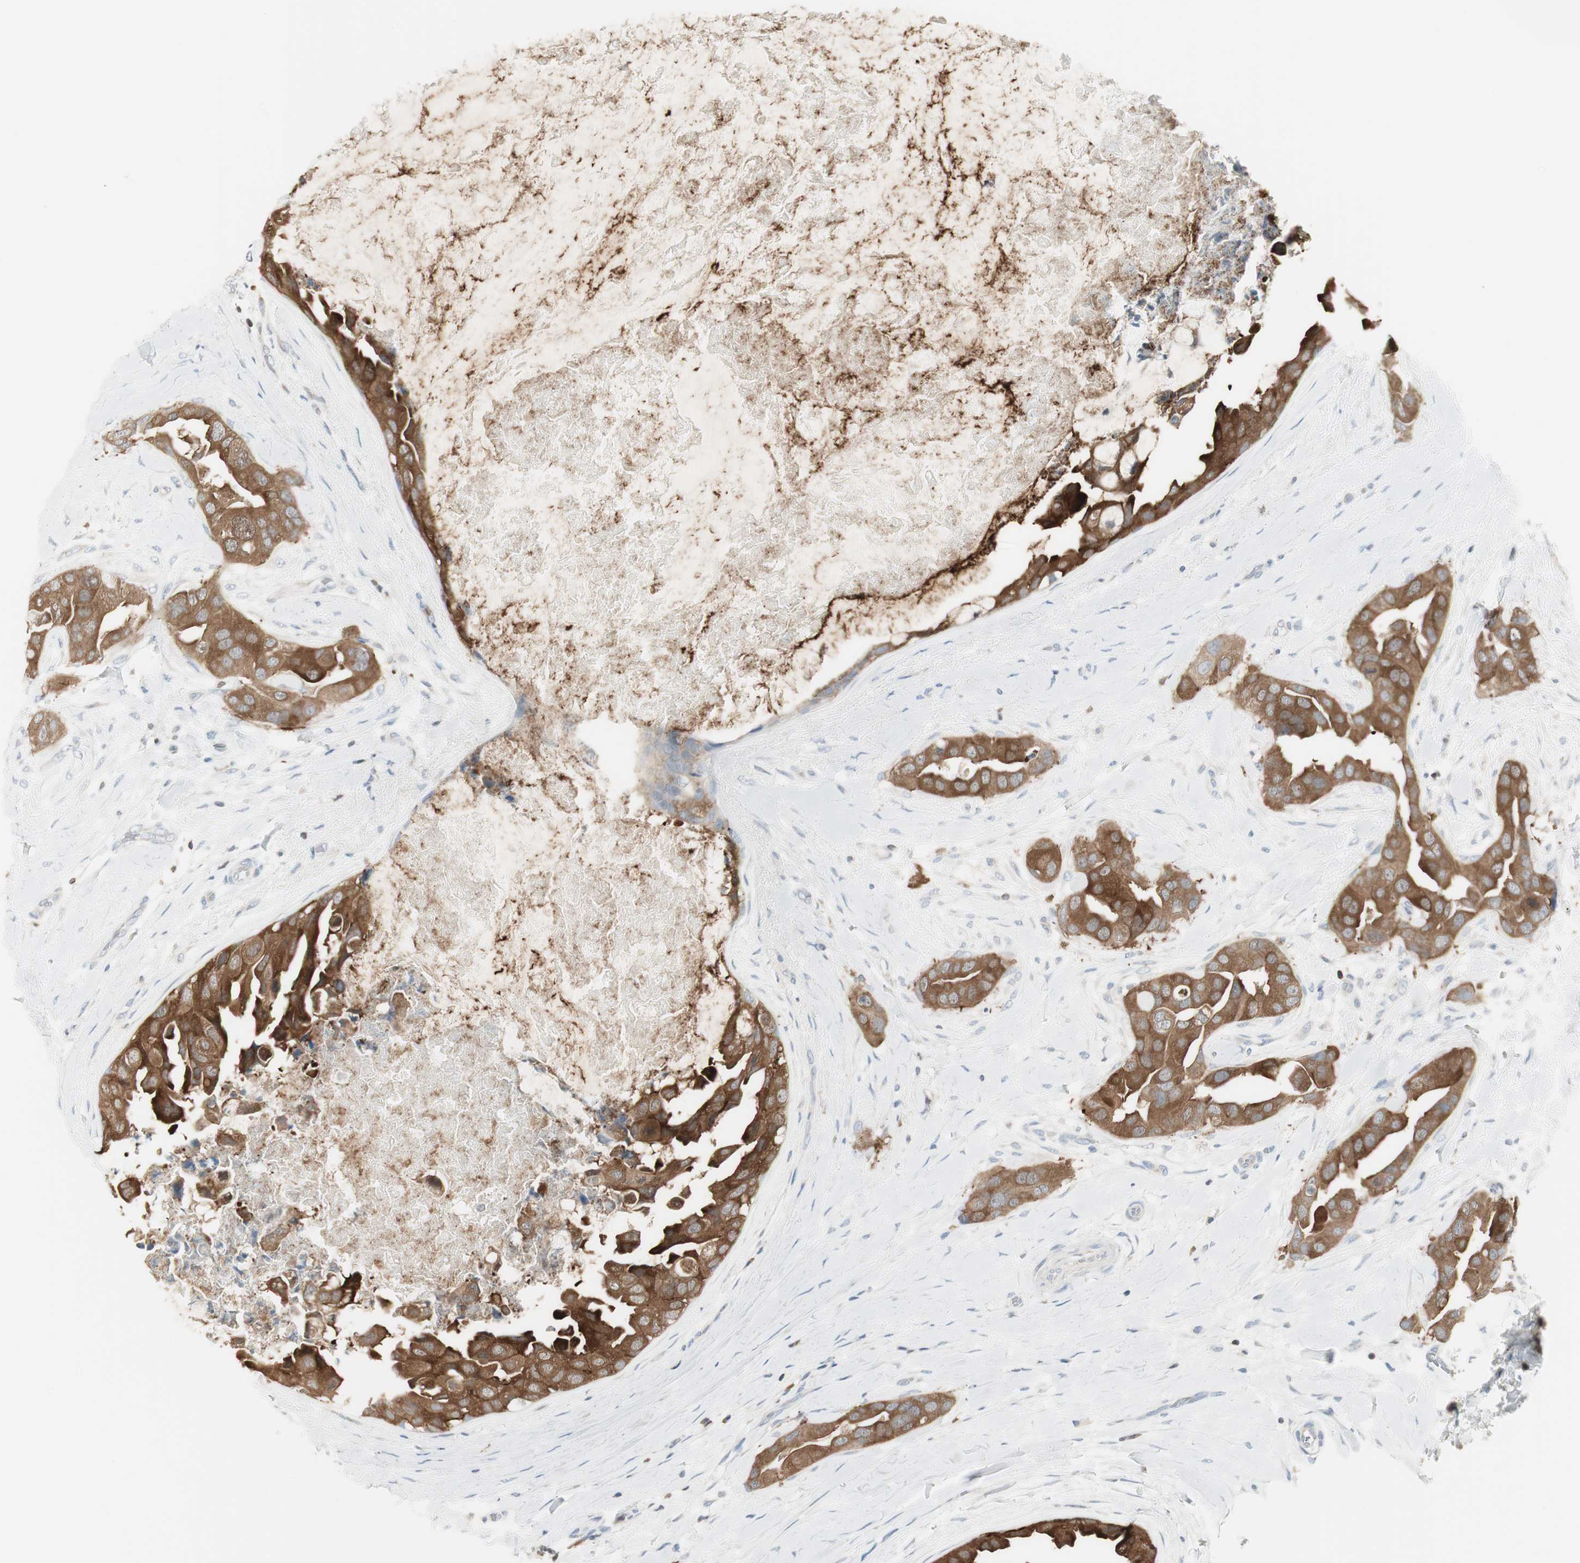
{"staining": {"intensity": "moderate", "quantity": ">75%", "location": "cytoplasmic/membranous"}, "tissue": "breast cancer", "cell_type": "Tumor cells", "image_type": "cancer", "snomed": [{"axis": "morphology", "description": "Duct carcinoma"}, {"axis": "topography", "description": "Breast"}], "caption": "About >75% of tumor cells in human breast cancer reveal moderate cytoplasmic/membranous protein staining as visualized by brown immunohistochemical staining.", "gene": "SLC9A3R1", "patient": {"sex": "female", "age": 40}}